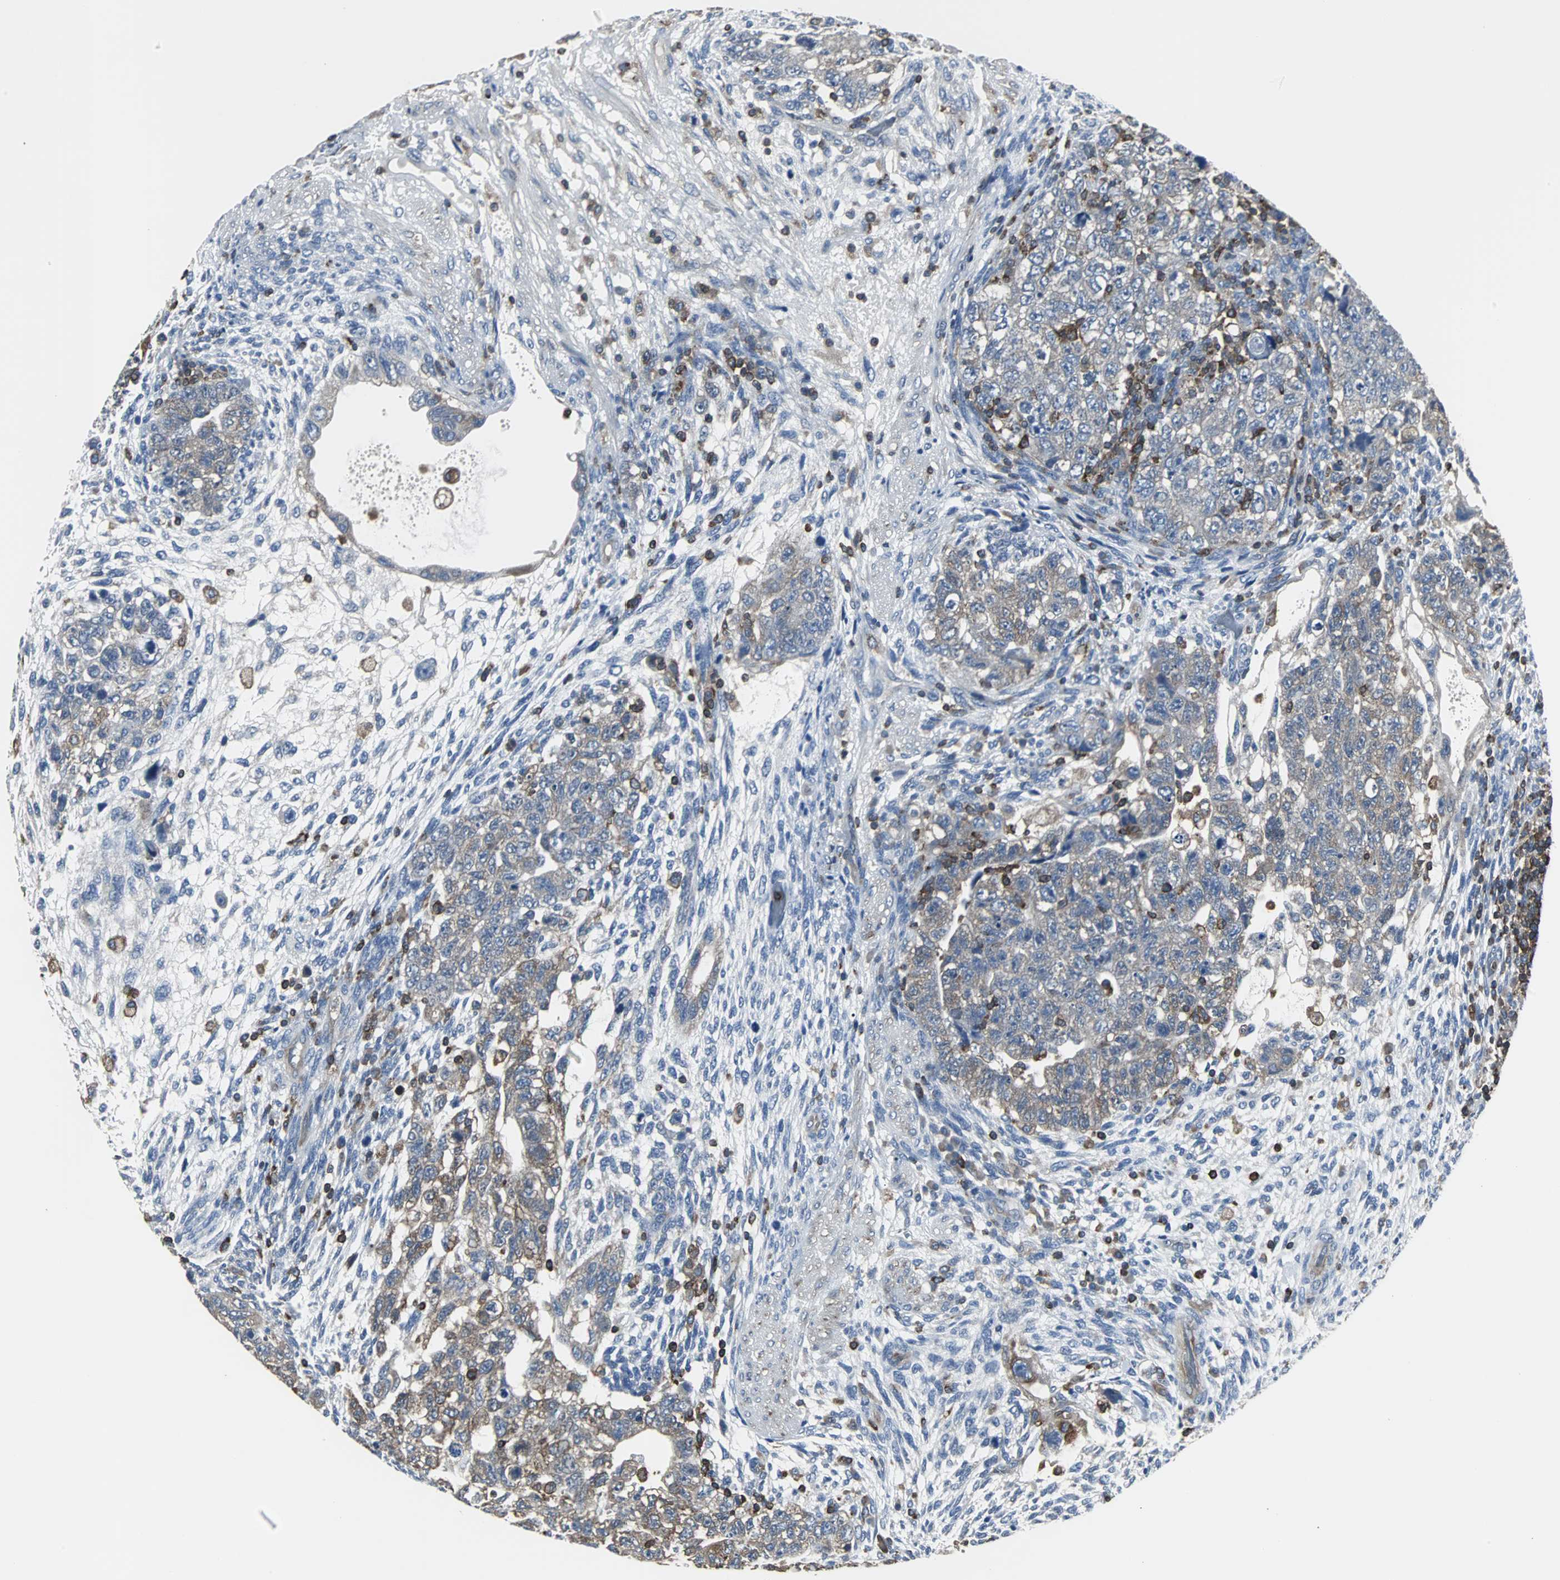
{"staining": {"intensity": "moderate", "quantity": ">75%", "location": "cytoplasmic/membranous"}, "tissue": "testis cancer", "cell_type": "Tumor cells", "image_type": "cancer", "snomed": [{"axis": "morphology", "description": "Normal tissue, NOS"}, {"axis": "morphology", "description": "Carcinoma, Embryonal, NOS"}, {"axis": "topography", "description": "Testis"}], "caption": "The image reveals a brown stain indicating the presence of a protein in the cytoplasmic/membranous of tumor cells in testis embryonal carcinoma.", "gene": "LRRFIP1", "patient": {"sex": "male", "age": 36}}